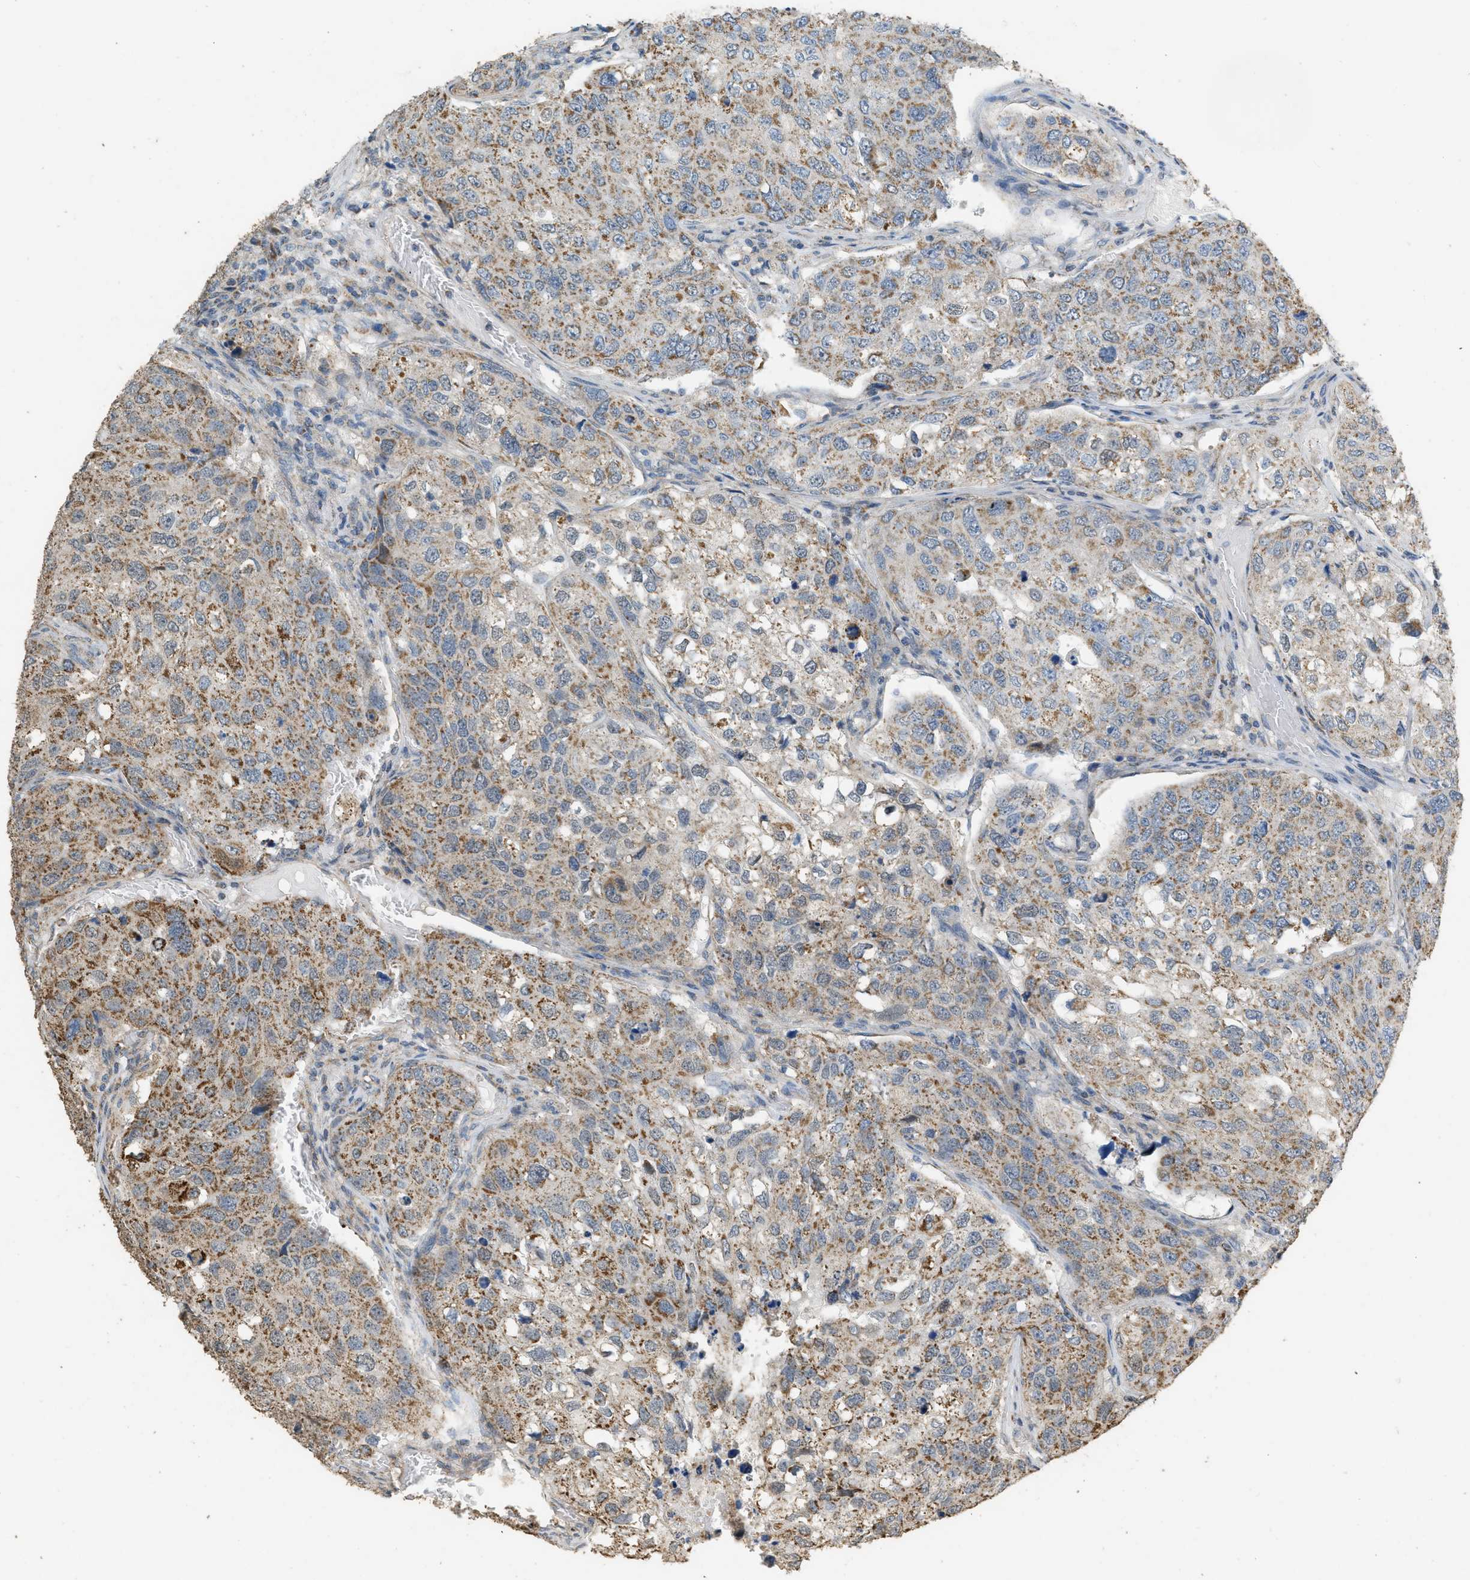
{"staining": {"intensity": "moderate", "quantity": ">75%", "location": "cytoplasmic/membranous"}, "tissue": "urothelial cancer", "cell_type": "Tumor cells", "image_type": "cancer", "snomed": [{"axis": "morphology", "description": "Urothelial carcinoma, High grade"}, {"axis": "topography", "description": "Lymph node"}, {"axis": "topography", "description": "Urinary bladder"}], "caption": "The micrograph shows staining of urothelial cancer, revealing moderate cytoplasmic/membranous protein staining (brown color) within tumor cells.", "gene": "KCNA4", "patient": {"sex": "male", "age": 51}}